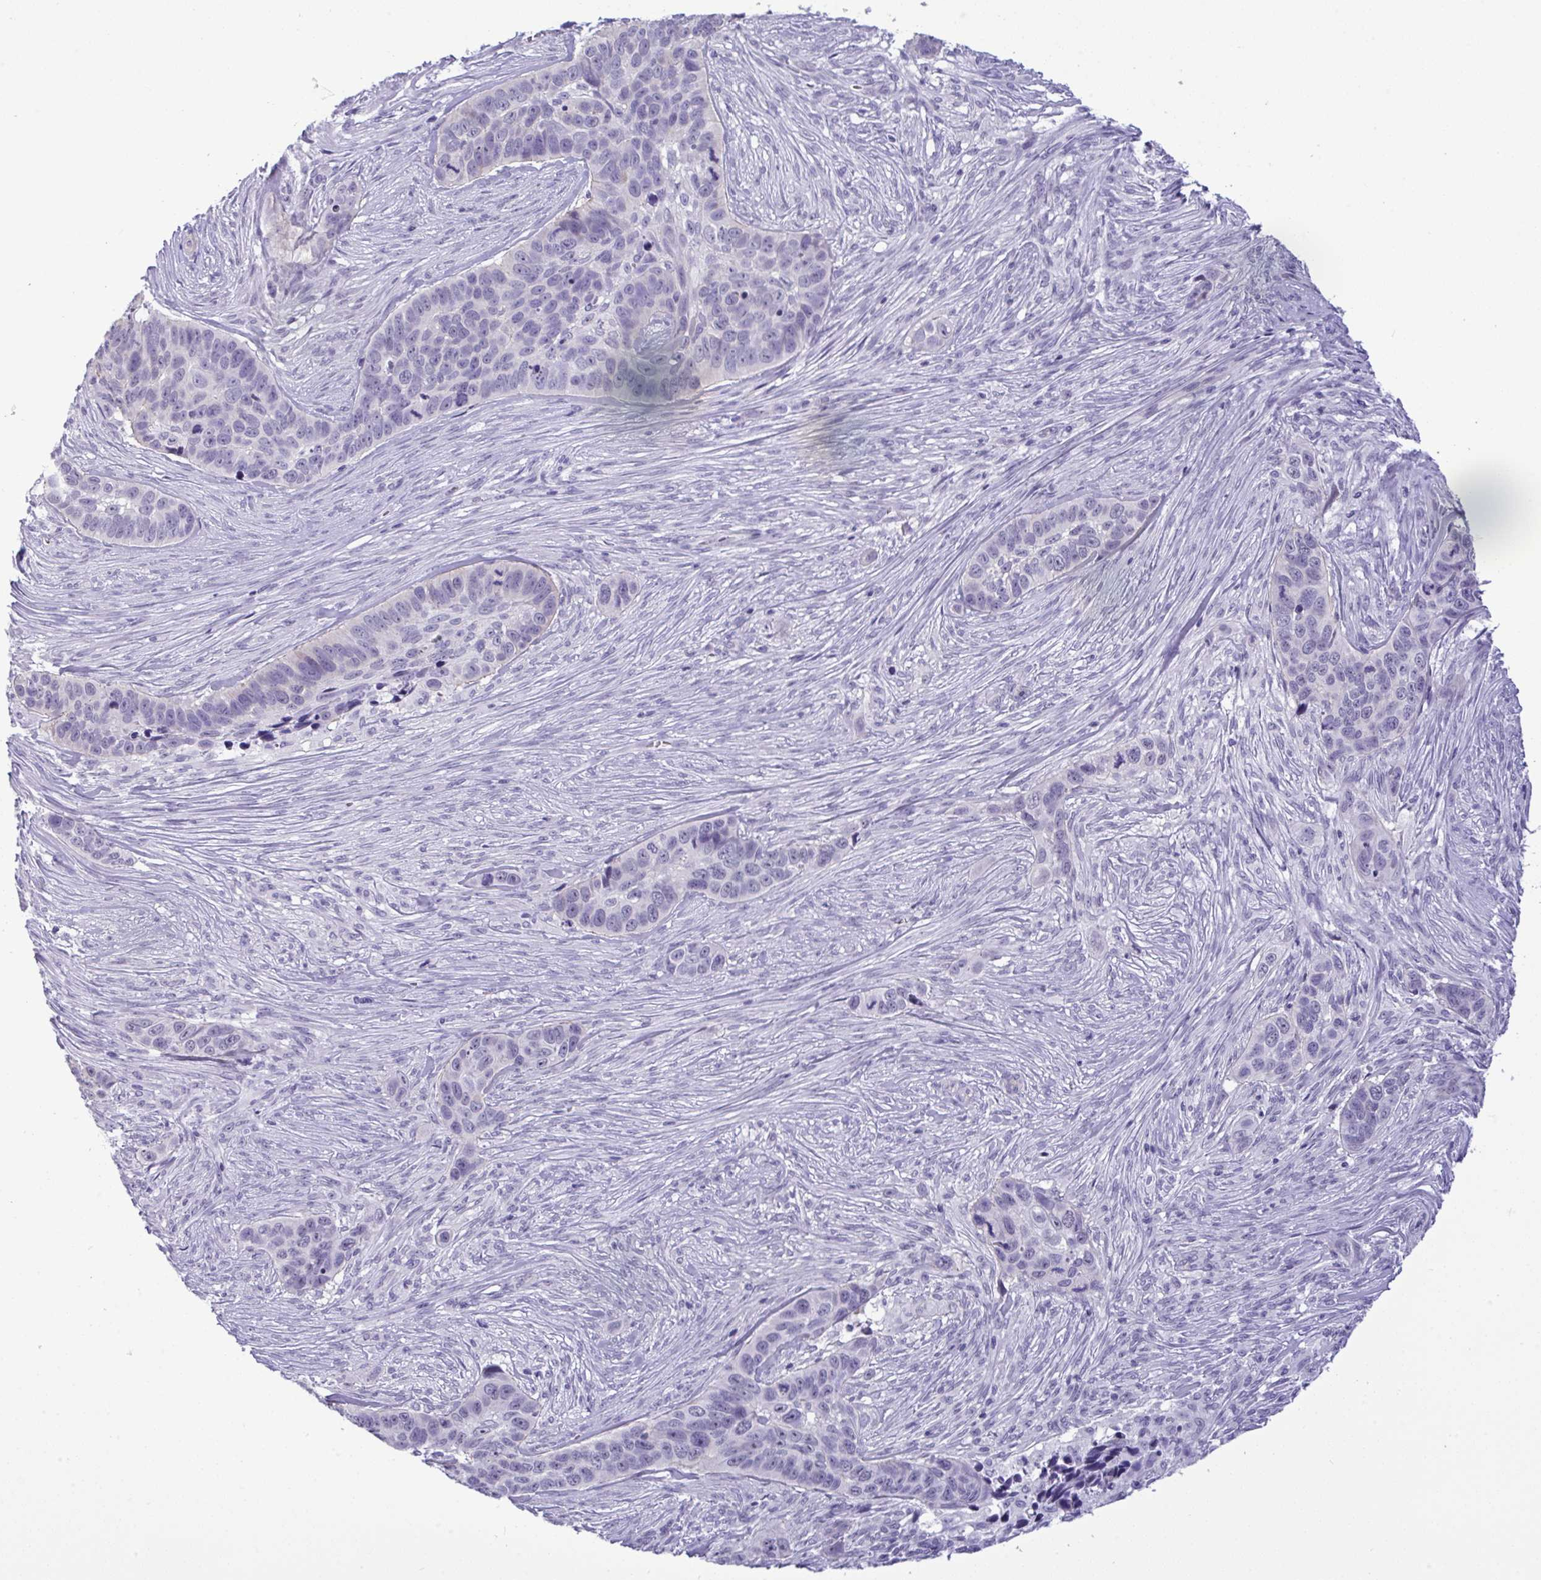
{"staining": {"intensity": "negative", "quantity": "none", "location": "none"}, "tissue": "skin cancer", "cell_type": "Tumor cells", "image_type": "cancer", "snomed": [{"axis": "morphology", "description": "Basal cell carcinoma"}, {"axis": "topography", "description": "Skin"}], "caption": "Human skin cancer stained for a protein using immunohistochemistry demonstrates no staining in tumor cells.", "gene": "YBX2", "patient": {"sex": "female", "age": 82}}